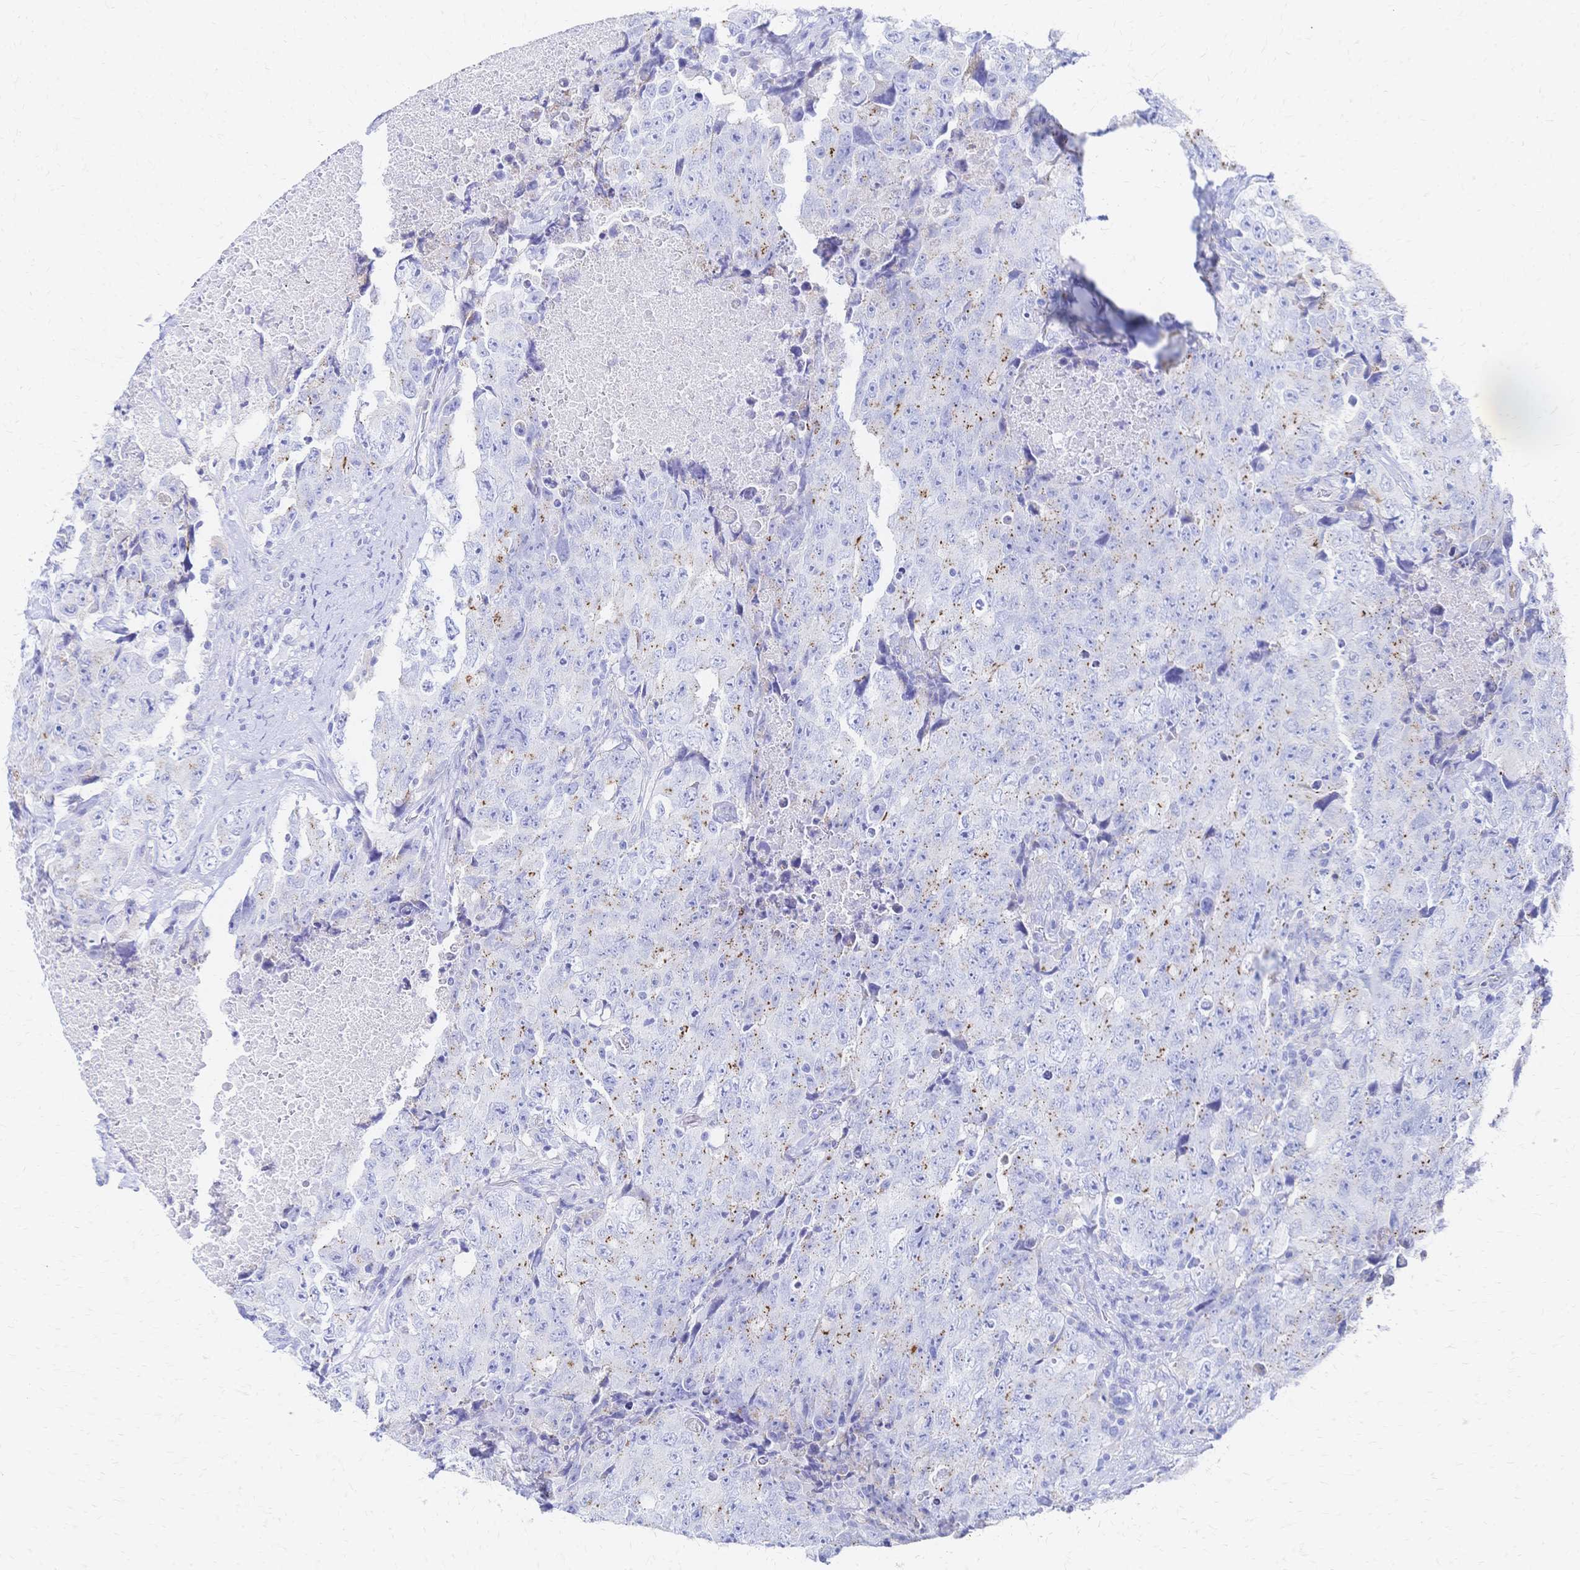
{"staining": {"intensity": "negative", "quantity": "none", "location": "none"}, "tissue": "testis cancer", "cell_type": "Tumor cells", "image_type": "cancer", "snomed": [{"axis": "morphology", "description": "Carcinoma, Embryonal, NOS"}, {"axis": "topography", "description": "Testis"}], "caption": "Tumor cells are negative for brown protein staining in testis cancer.", "gene": "SLC5A1", "patient": {"sex": "male", "age": 24}}